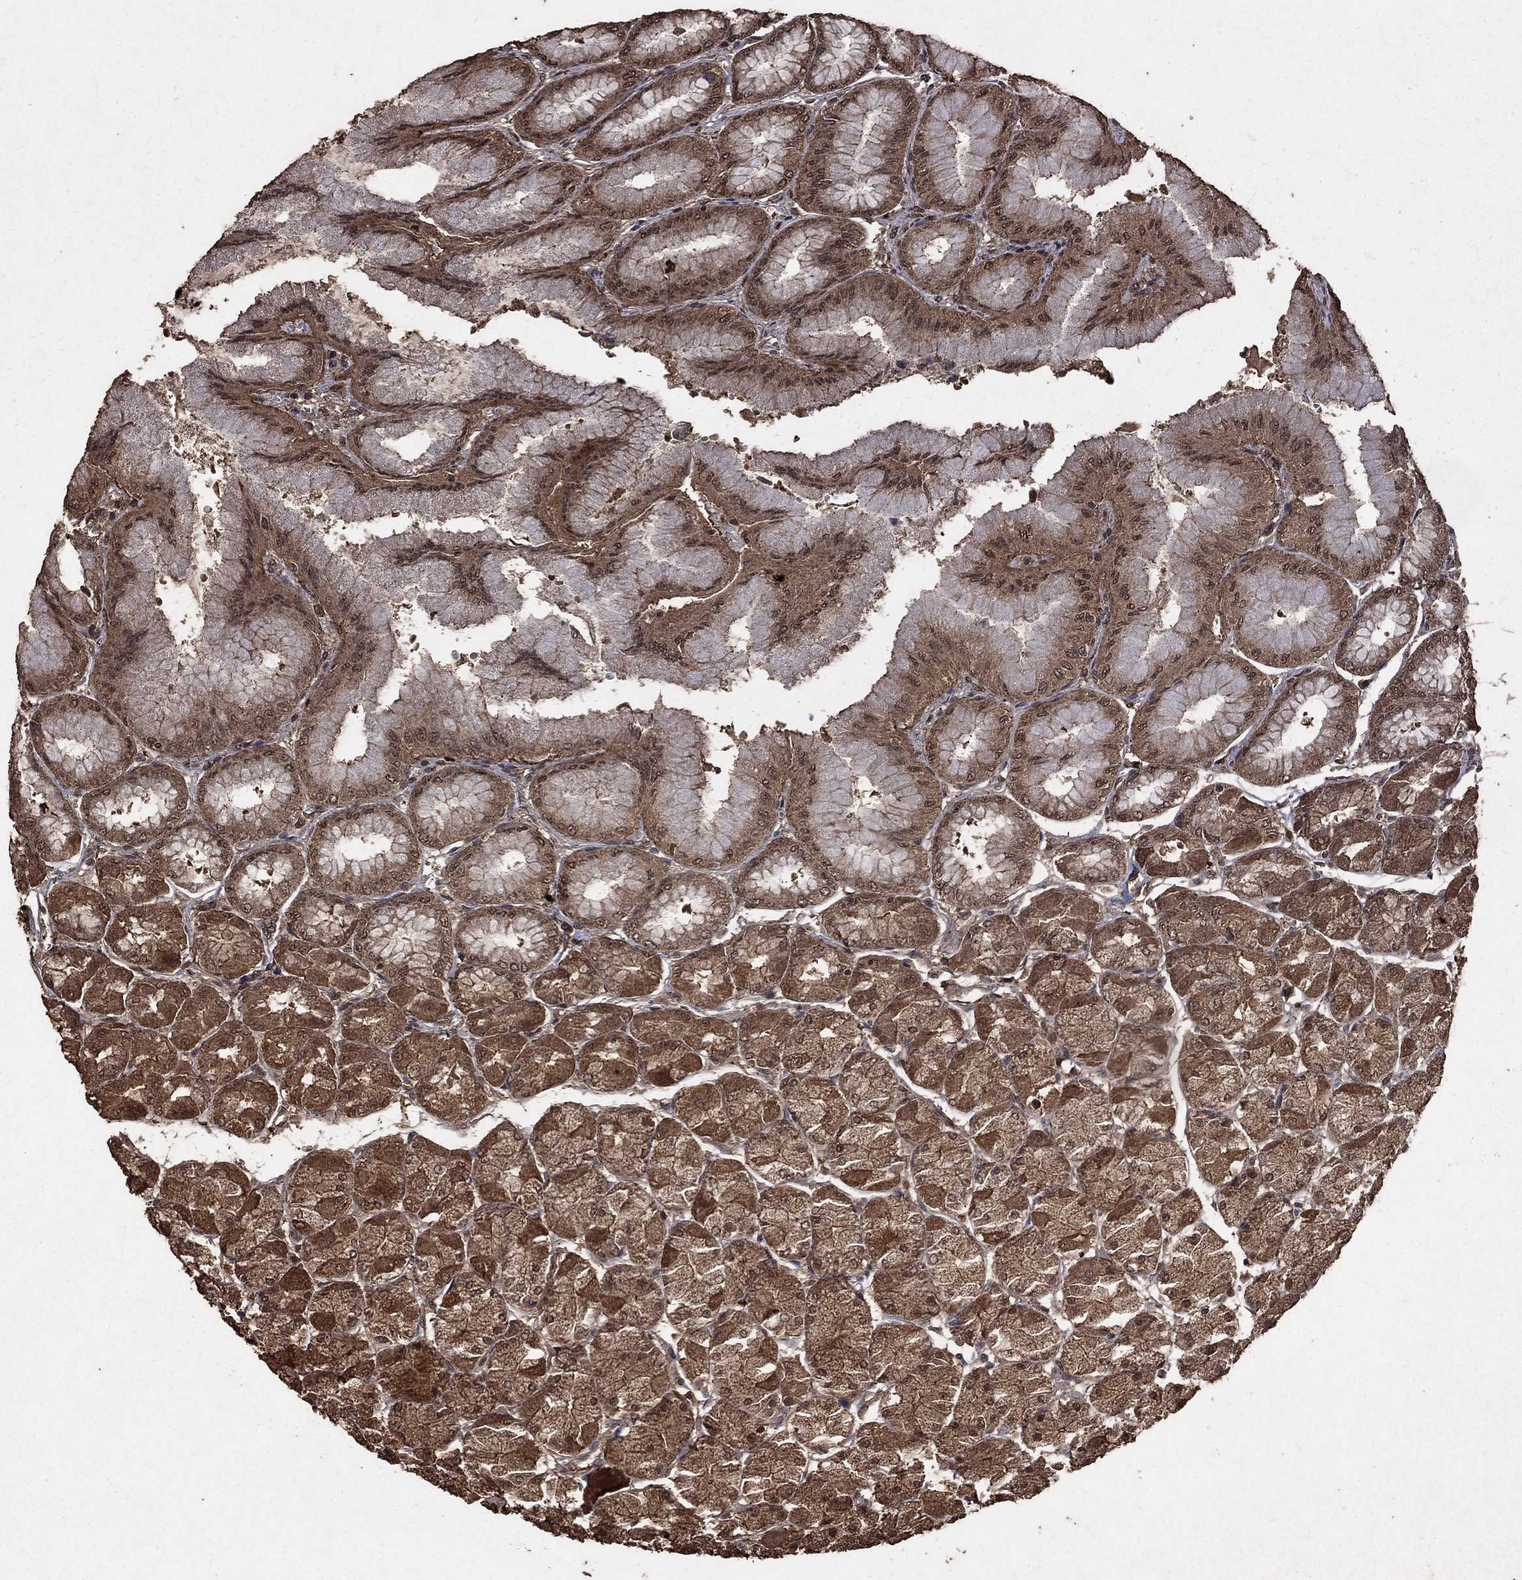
{"staining": {"intensity": "moderate", "quantity": ">75%", "location": "cytoplasmic/membranous,nuclear"}, "tissue": "stomach", "cell_type": "Glandular cells", "image_type": "normal", "snomed": [{"axis": "morphology", "description": "Normal tissue, NOS"}, {"axis": "topography", "description": "Stomach, upper"}], "caption": "Immunohistochemistry (DAB (3,3'-diaminobenzidine)) staining of benign stomach shows moderate cytoplasmic/membranous,nuclear protein expression in about >75% of glandular cells. Using DAB (3,3'-diaminobenzidine) (brown) and hematoxylin (blue) stains, captured at high magnification using brightfield microscopy.", "gene": "PRDM1", "patient": {"sex": "male", "age": 60}}